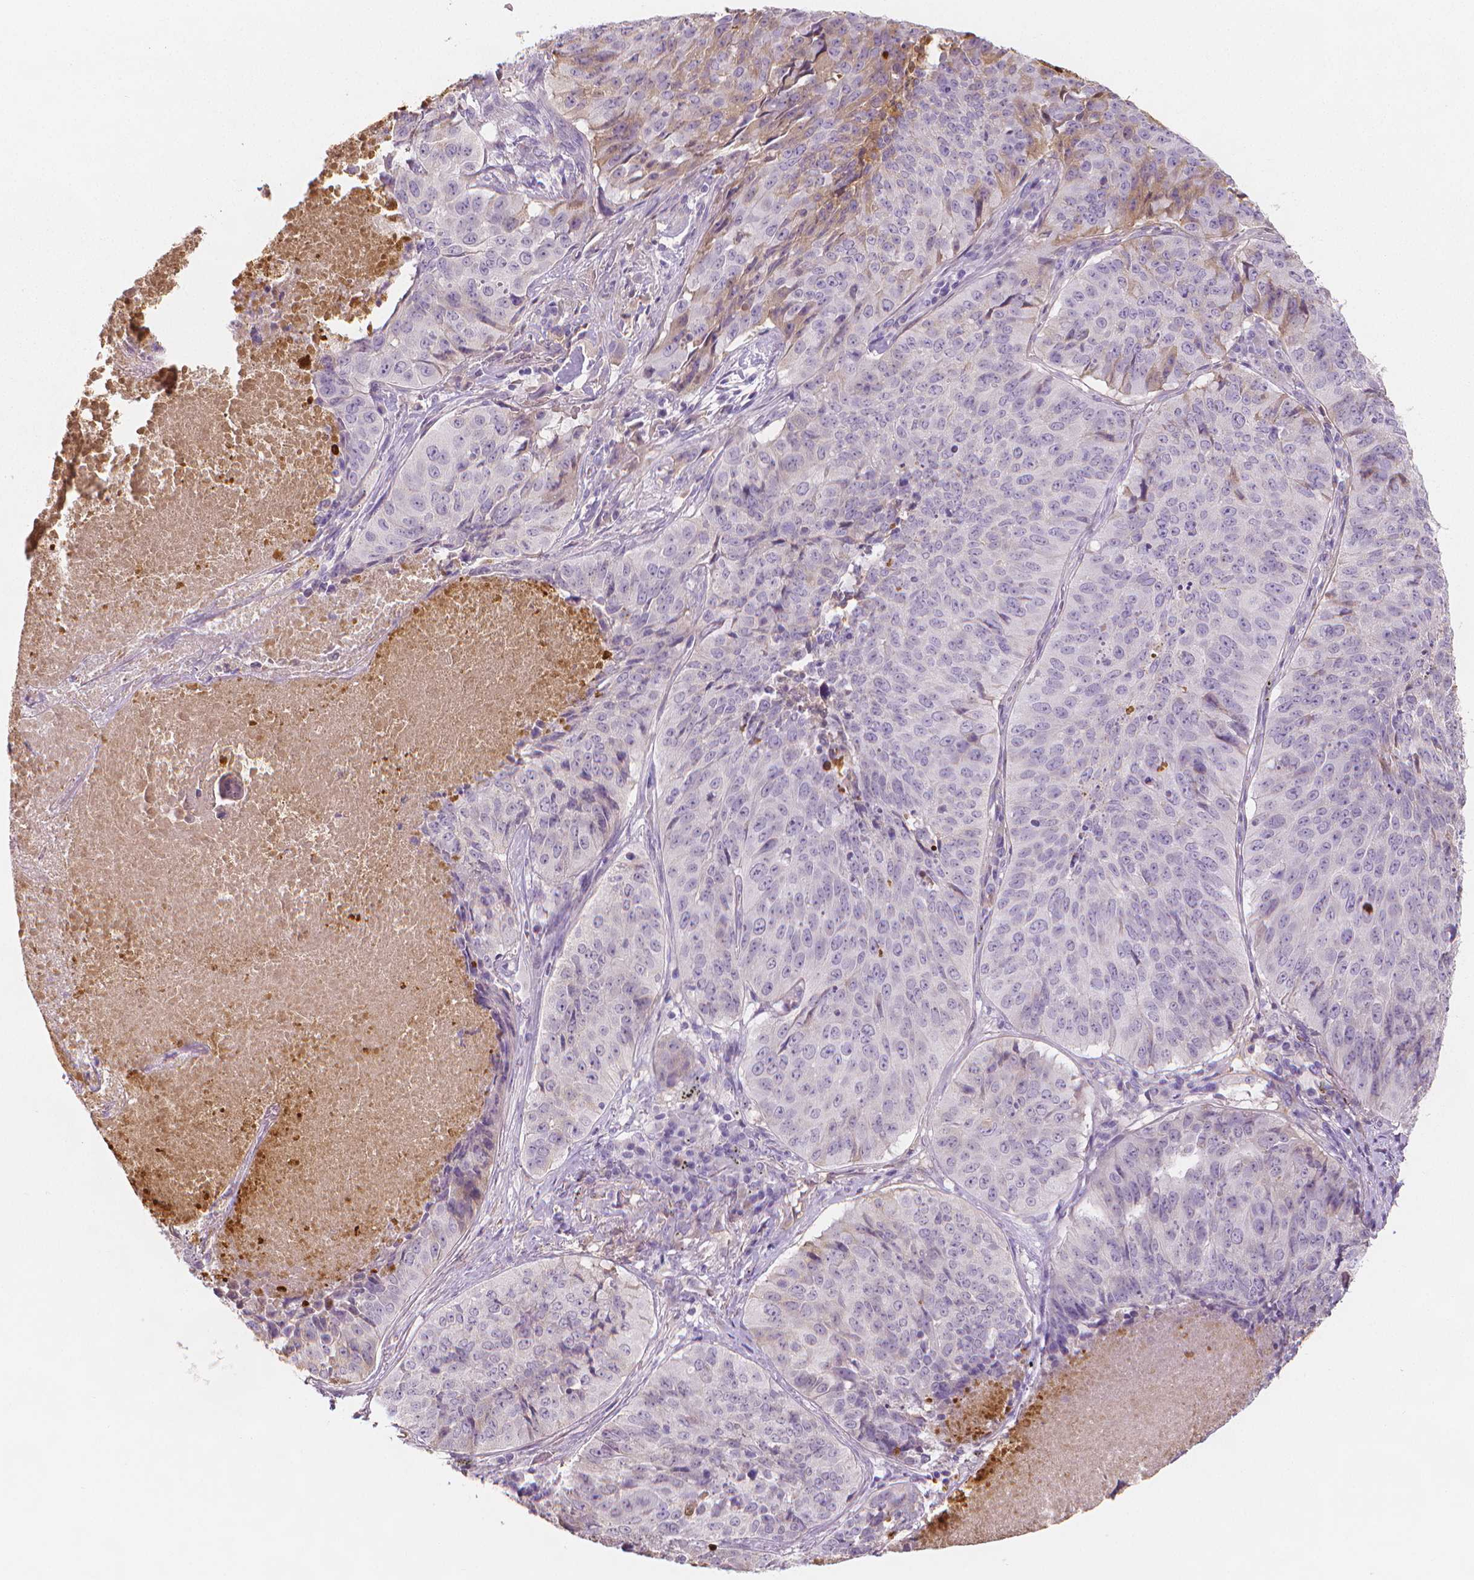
{"staining": {"intensity": "negative", "quantity": "none", "location": "none"}, "tissue": "lung cancer", "cell_type": "Tumor cells", "image_type": "cancer", "snomed": [{"axis": "morphology", "description": "Normal tissue, NOS"}, {"axis": "morphology", "description": "Squamous cell carcinoma, NOS"}, {"axis": "topography", "description": "Bronchus"}, {"axis": "topography", "description": "Lung"}], "caption": "This is an IHC micrograph of lung squamous cell carcinoma. There is no staining in tumor cells.", "gene": "APOA4", "patient": {"sex": "male", "age": 64}}